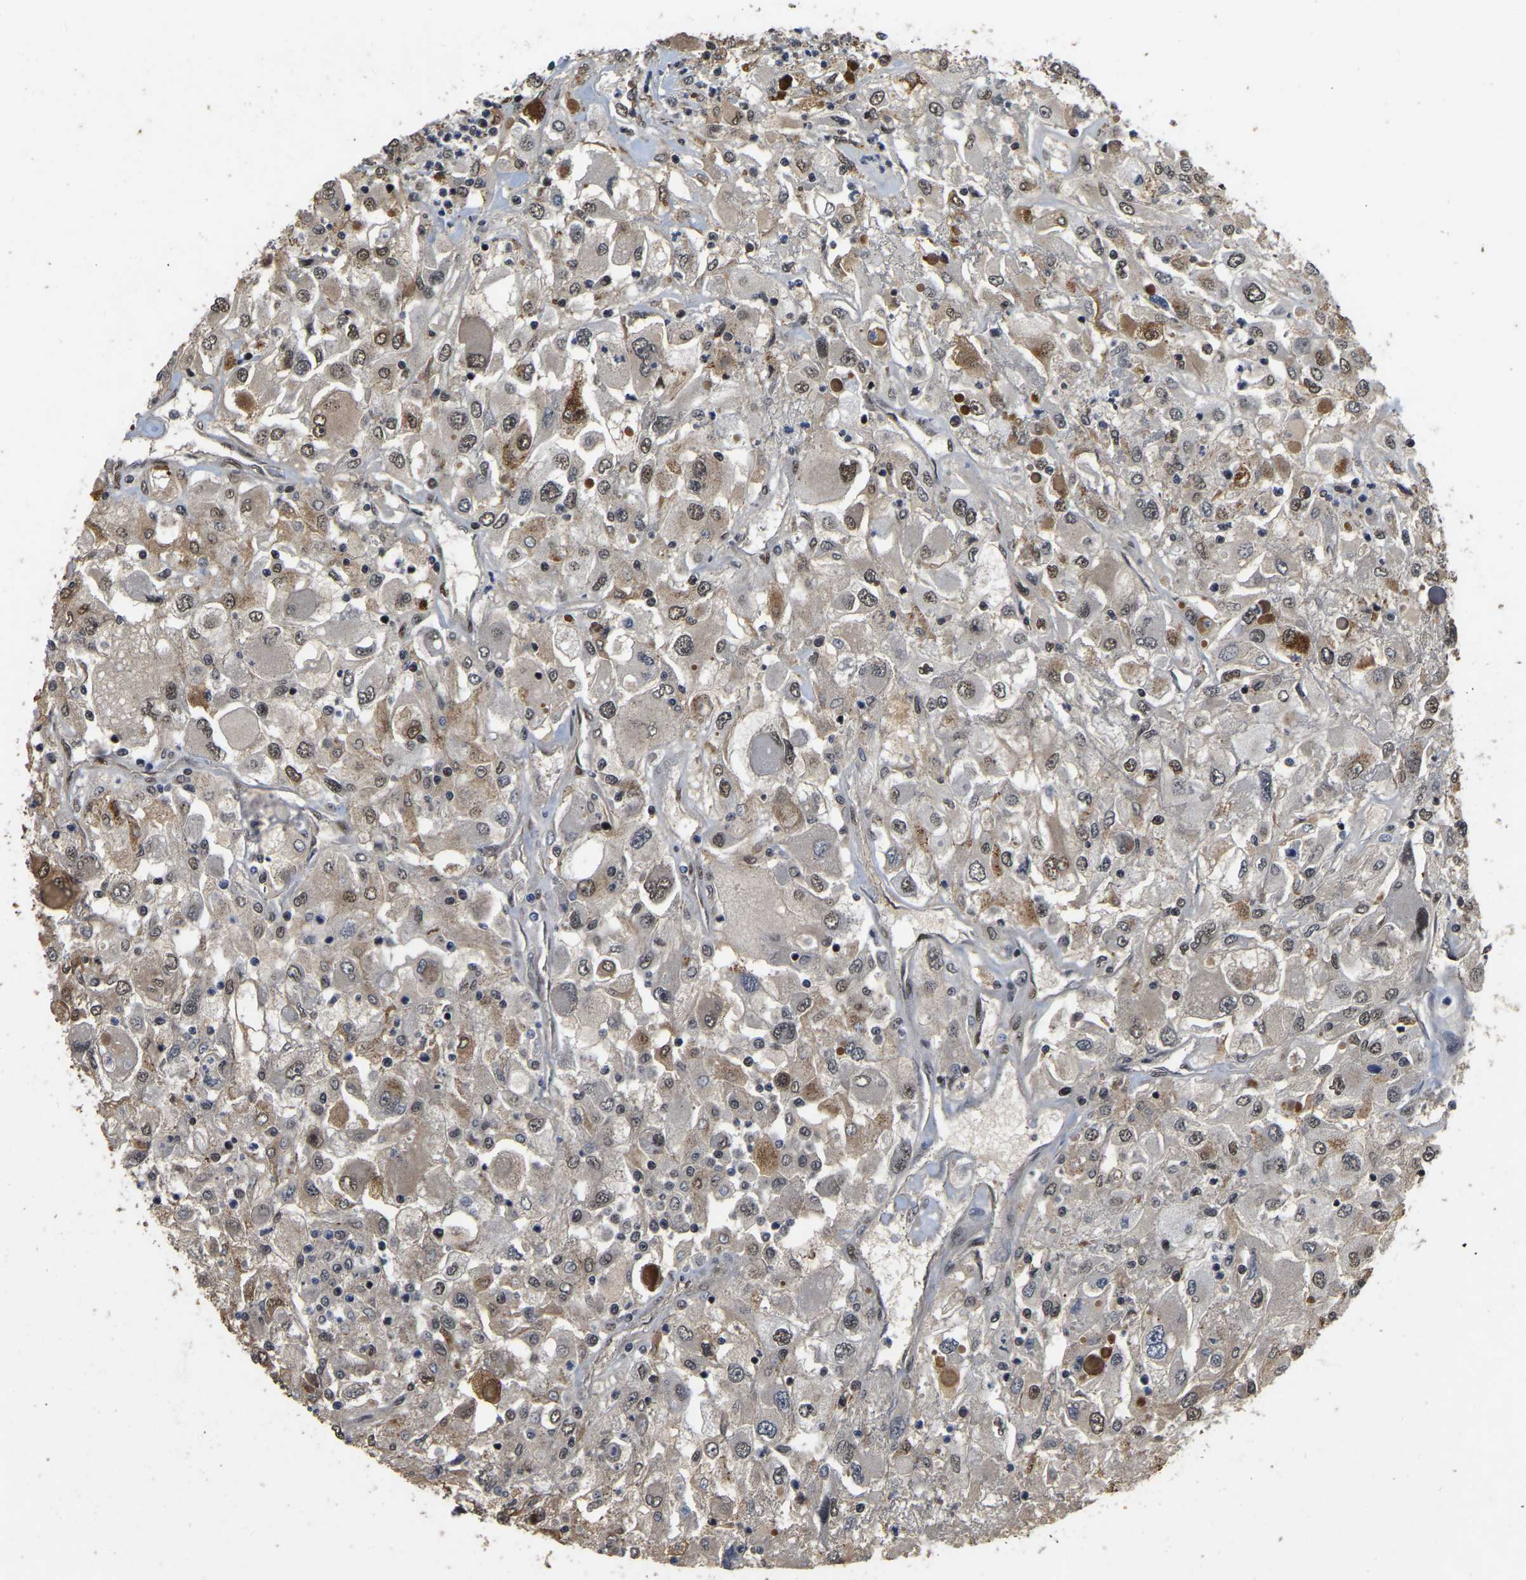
{"staining": {"intensity": "moderate", "quantity": "25%-75%", "location": "cytoplasmic/membranous,nuclear"}, "tissue": "renal cancer", "cell_type": "Tumor cells", "image_type": "cancer", "snomed": [{"axis": "morphology", "description": "Adenocarcinoma, NOS"}, {"axis": "topography", "description": "Kidney"}], "caption": "Brown immunohistochemical staining in human renal cancer demonstrates moderate cytoplasmic/membranous and nuclear expression in about 25%-75% of tumor cells. Using DAB (3,3'-diaminobenzidine) (brown) and hematoxylin (blue) stains, captured at high magnification using brightfield microscopy.", "gene": "CIAO1", "patient": {"sex": "female", "age": 52}}